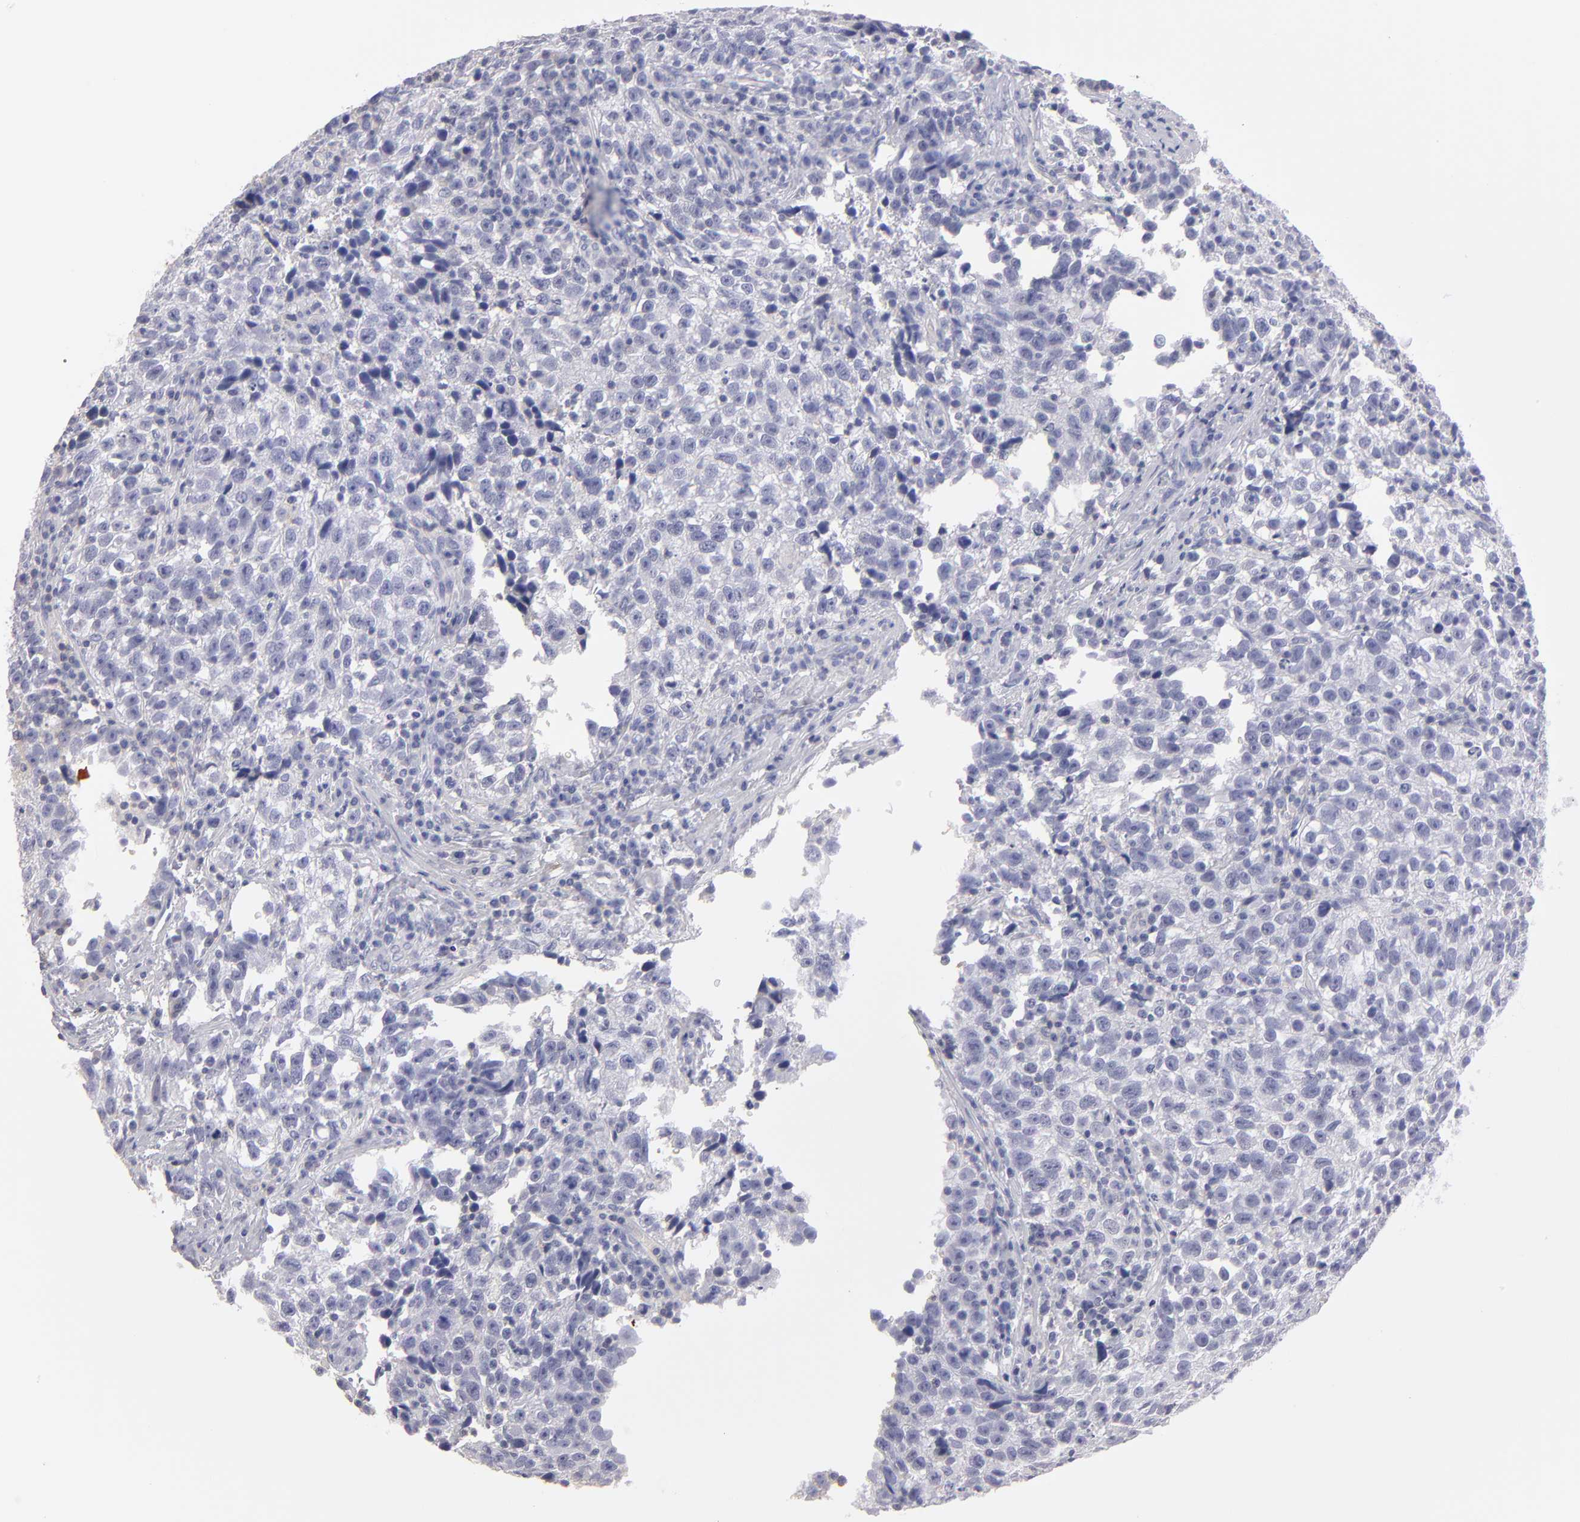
{"staining": {"intensity": "negative", "quantity": "none", "location": "none"}, "tissue": "testis cancer", "cell_type": "Tumor cells", "image_type": "cancer", "snomed": [{"axis": "morphology", "description": "Seminoma, NOS"}, {"axis": "topography", "description": "Testis"}], "caption": "Tumor cells are negative for protein expression in human testis seminoma.", "gene": "ABCB1", "patient": {"sex": "male", "age": 38}}